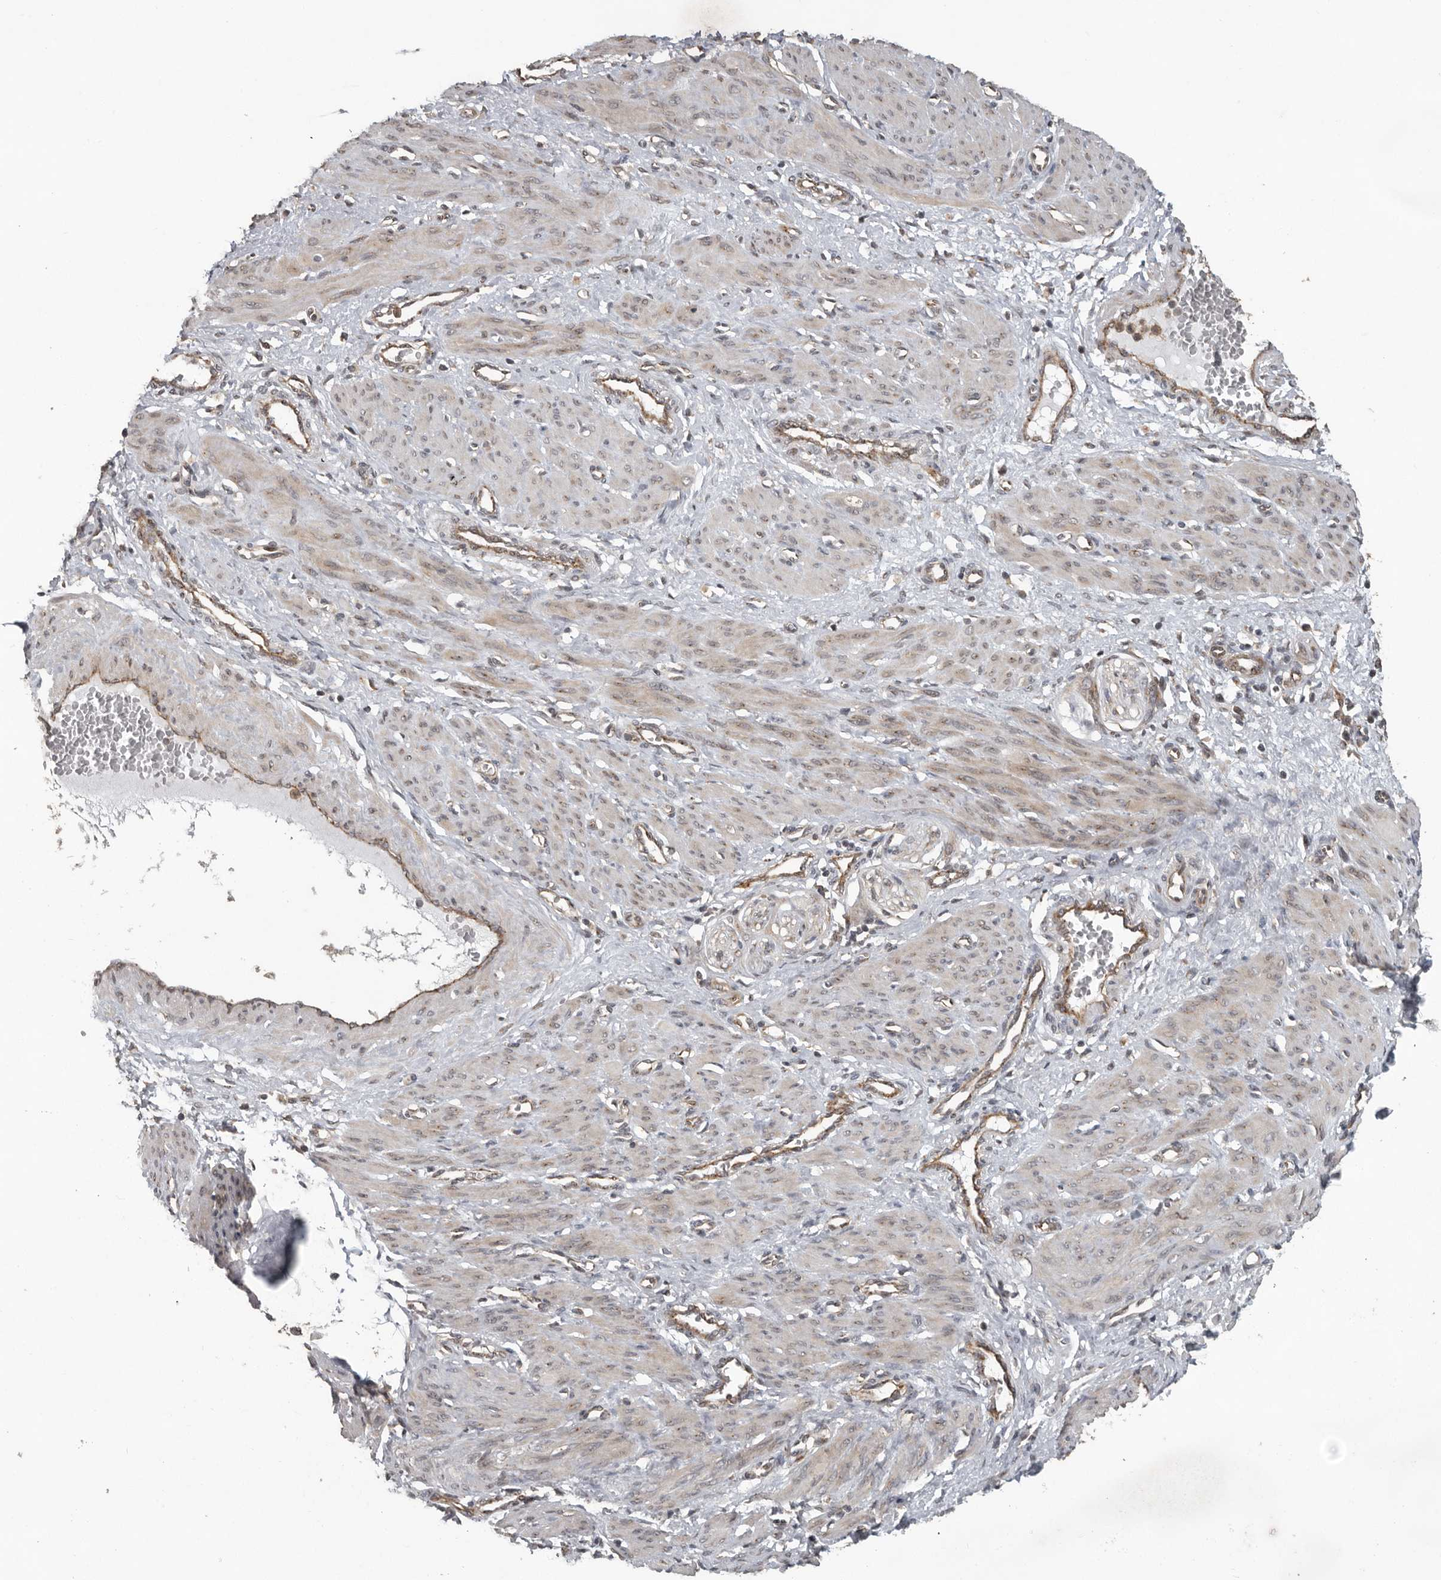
{"staining": {"intensity": "weak", "quantity": "25%-75%", "location": "cytoplasmic/membranous"}, "tissue": "smooth muscle", "cell_type": "Smooth muscle cells", "image_type": "normal", "snomed": [{"axis": "morphology", "description": "Normal tissue, NOS"}, {"axis": "topography", "description": "Endometrium"}], "caption": "IHC image of benign smooth muscle: human smooth muscle stained using immunohistochemistry exhibits low levels of weak protein expression localized specifically in the cytoplasmic/membranous of smooth muscle cells, appearing as a cytoplasmic/membranous brown color.", "gene": "CEP350", "patient": {"sex": "female", "age": 33}}